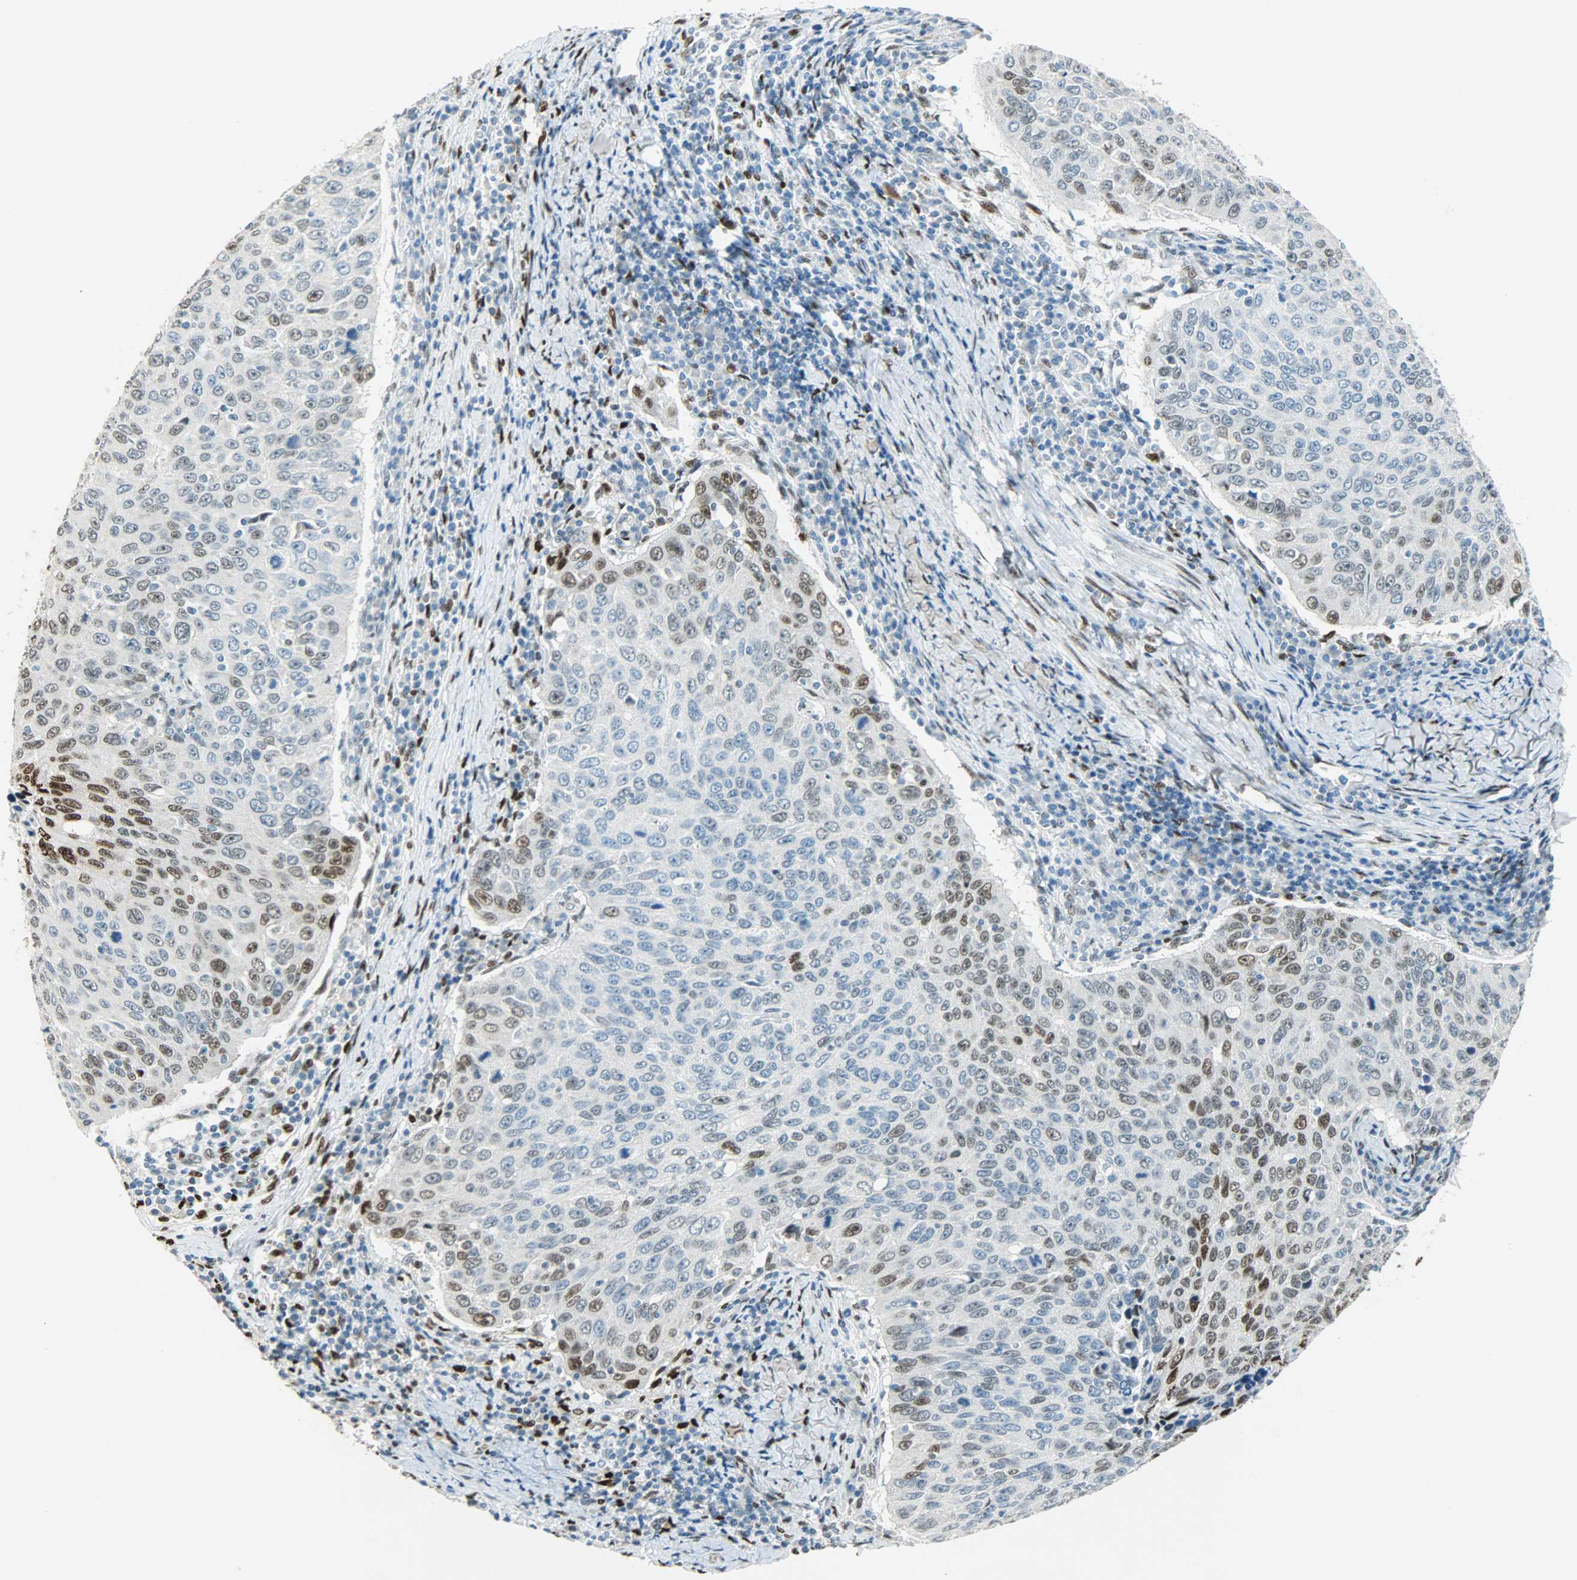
{"staining": {"intensity": "weak", "quantity": "<25%", "location": "nuclear"}, "tissue": "cervical cancer", "cell_type": "Tumor cells", "image_type": "cancer", "snomed": [{"axis": "morphology", "description": "Squamous cell carcinoma, NOS"}, {"axis": "topography", "description": "Cervix"}], "caption": "An immunohistochemistry (IHC) photomicrograph of cervical squamous cell carcinoma is shown. There is no staining in tumor cells of cervical squamous cell carcinoma.", "gene": "JUNB", "patient": {"sex": "female", "age": 53}}